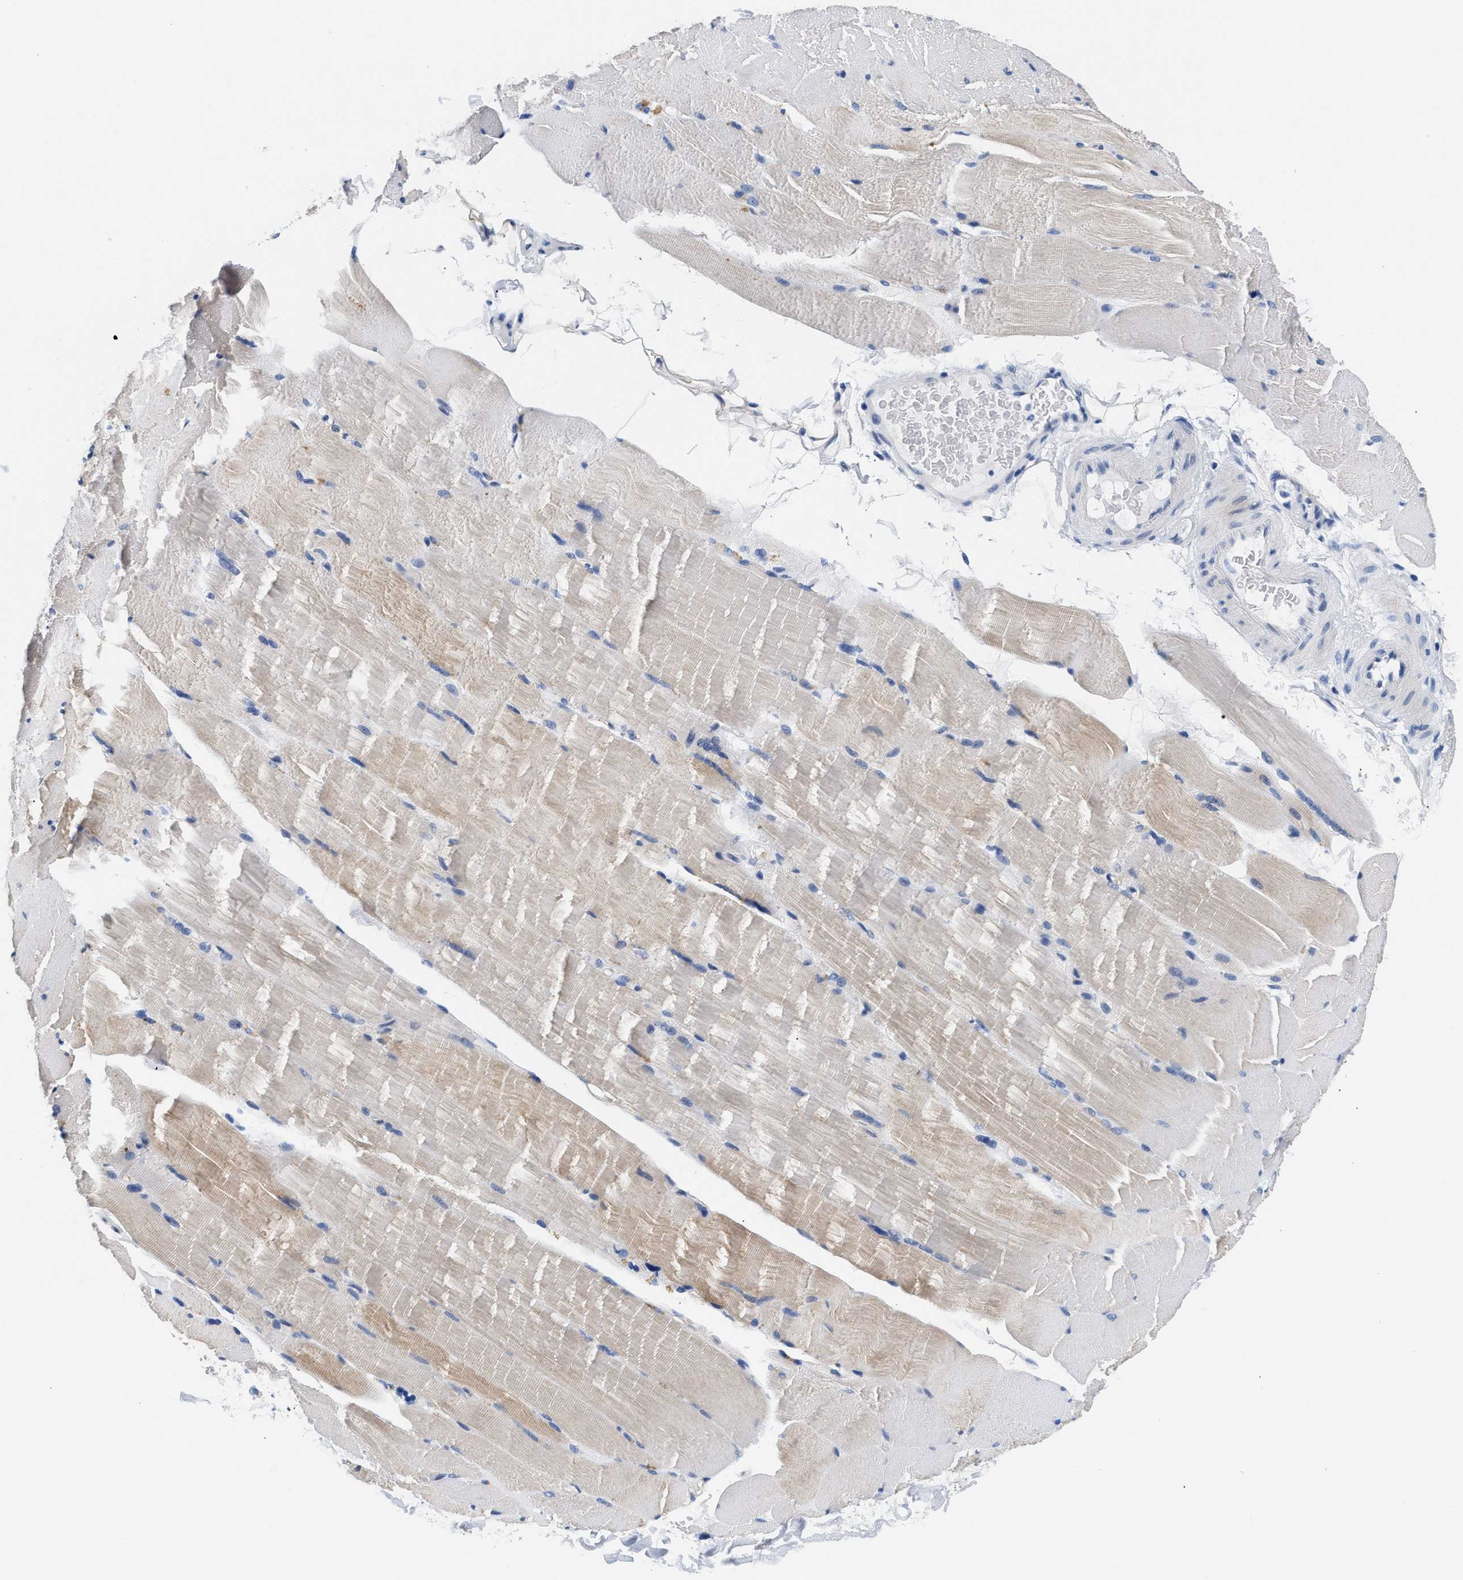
{"staining": {"intensity": "weak", "quantity": "<25%", "location": "cytoplasmic/membranous"}, "tissue": "skeletal muscle", "cell_type": "Myocytes", "image_type": "normal", "snomed": [{"axis": "morphology", "description": "Normal tissue, NOS"}, {"axis": "topography", "description": "Skin"}, {"axis": "topography", "description": "Skeletal muscle"}], "caption": "Immunohistochemistry (IHC) histopathology image of benign skeletal muscle: human skeletal muscle stained with DAB (3,3'-diaminobenzidine) exhibits no significant protein positivity in myocytes. Nuclei are stained in blue.", "gene": "TRIM29", "patient": {"sex": "male", "age": 83}}